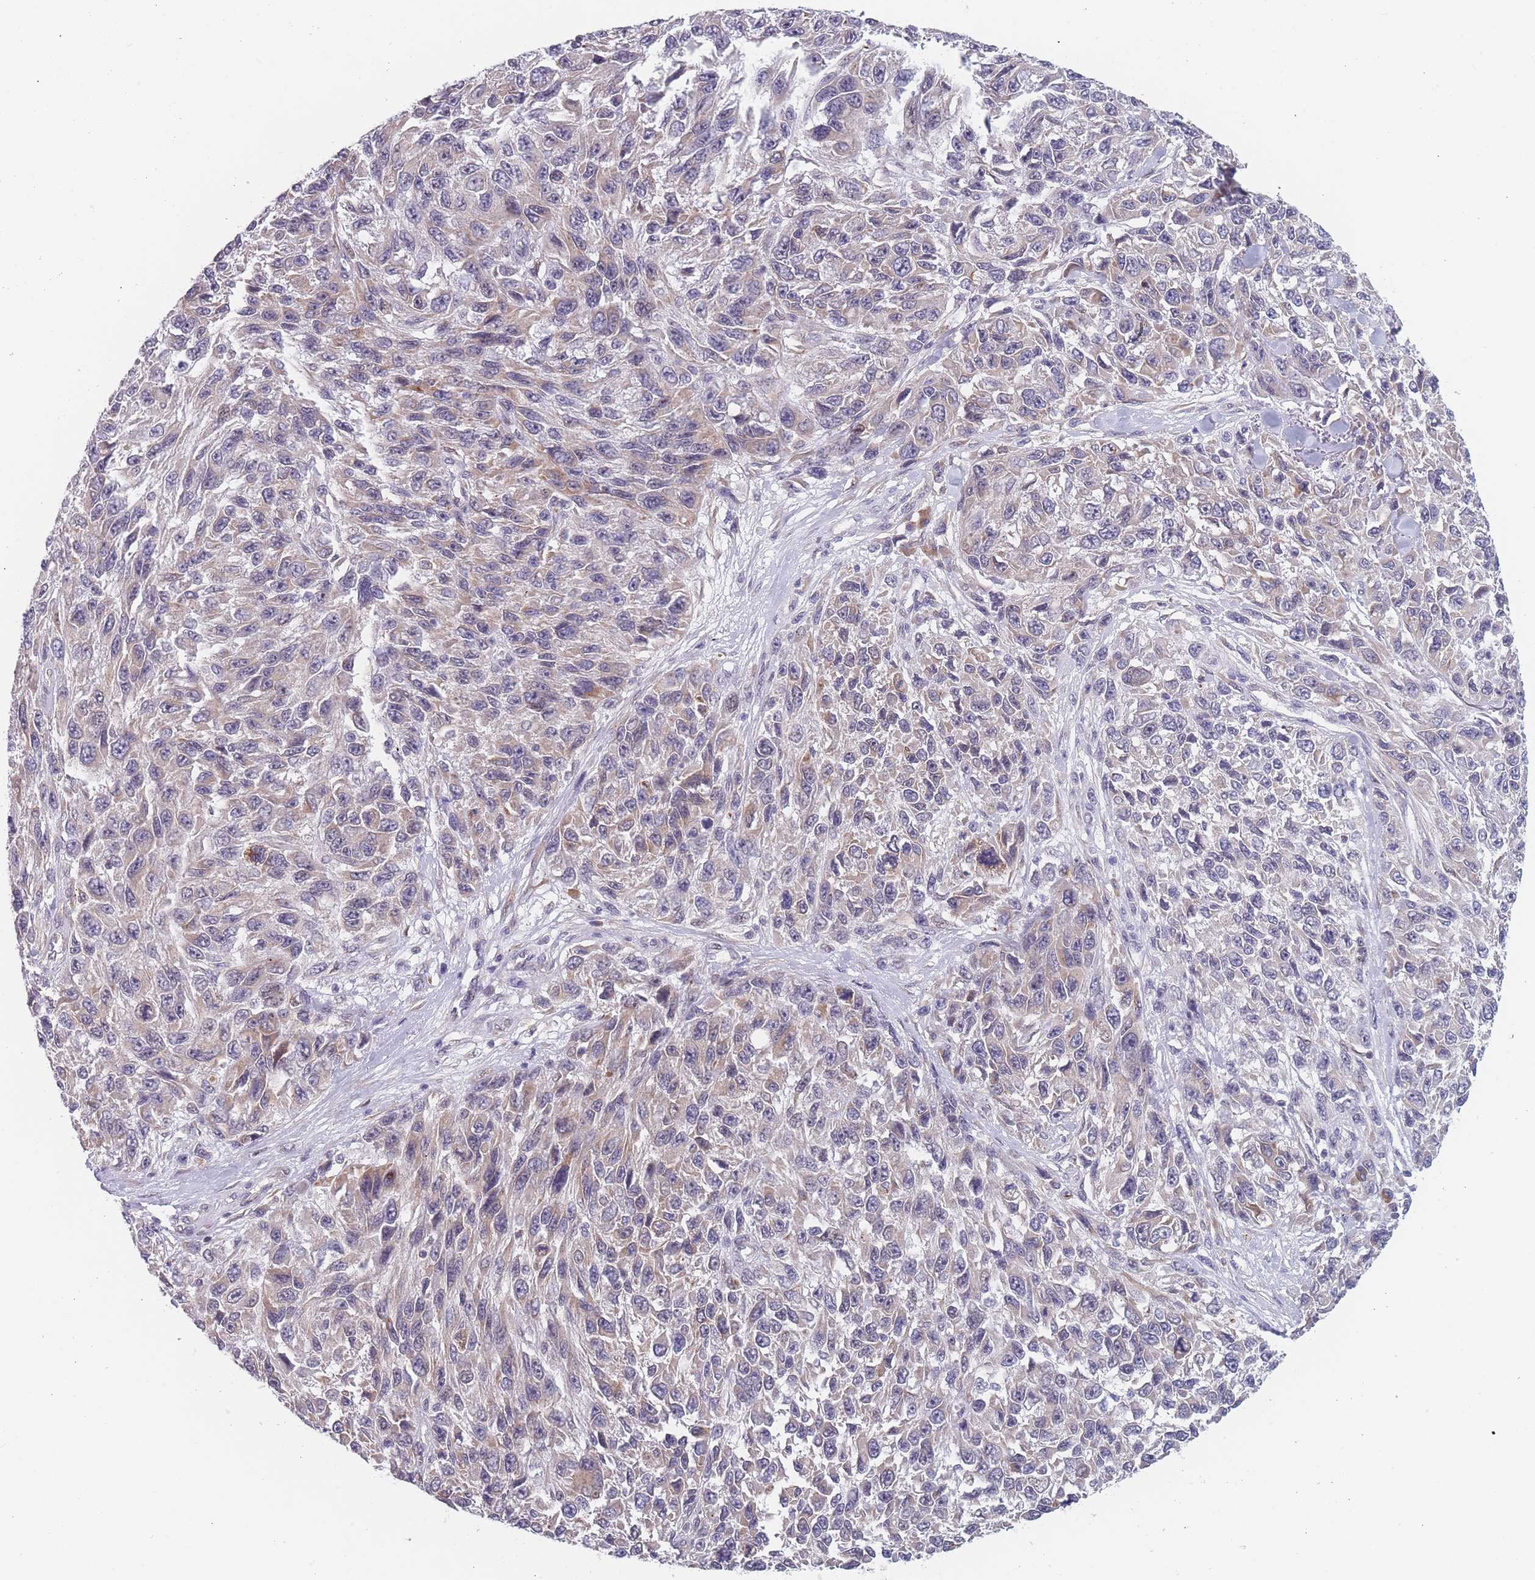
{"staining": {"intensity": "weak", "quantity": "<25%", "location": "cytoplasmic/membranous"}, "tissue": "melanoma", "cell_type": "Tumor cells", "image_type": "cancer", "snomed": [{"axis": "morphology", "description": "Malignant melanoma, NOS"}, {"axis": "topography", "description": "Skin"}], "caption": "A histopathology image of melanoma stained for a protein reveals no brown staining in tumor cells.", "gene": "TMED10", "patient": {"sex": "female", "age": 96}}